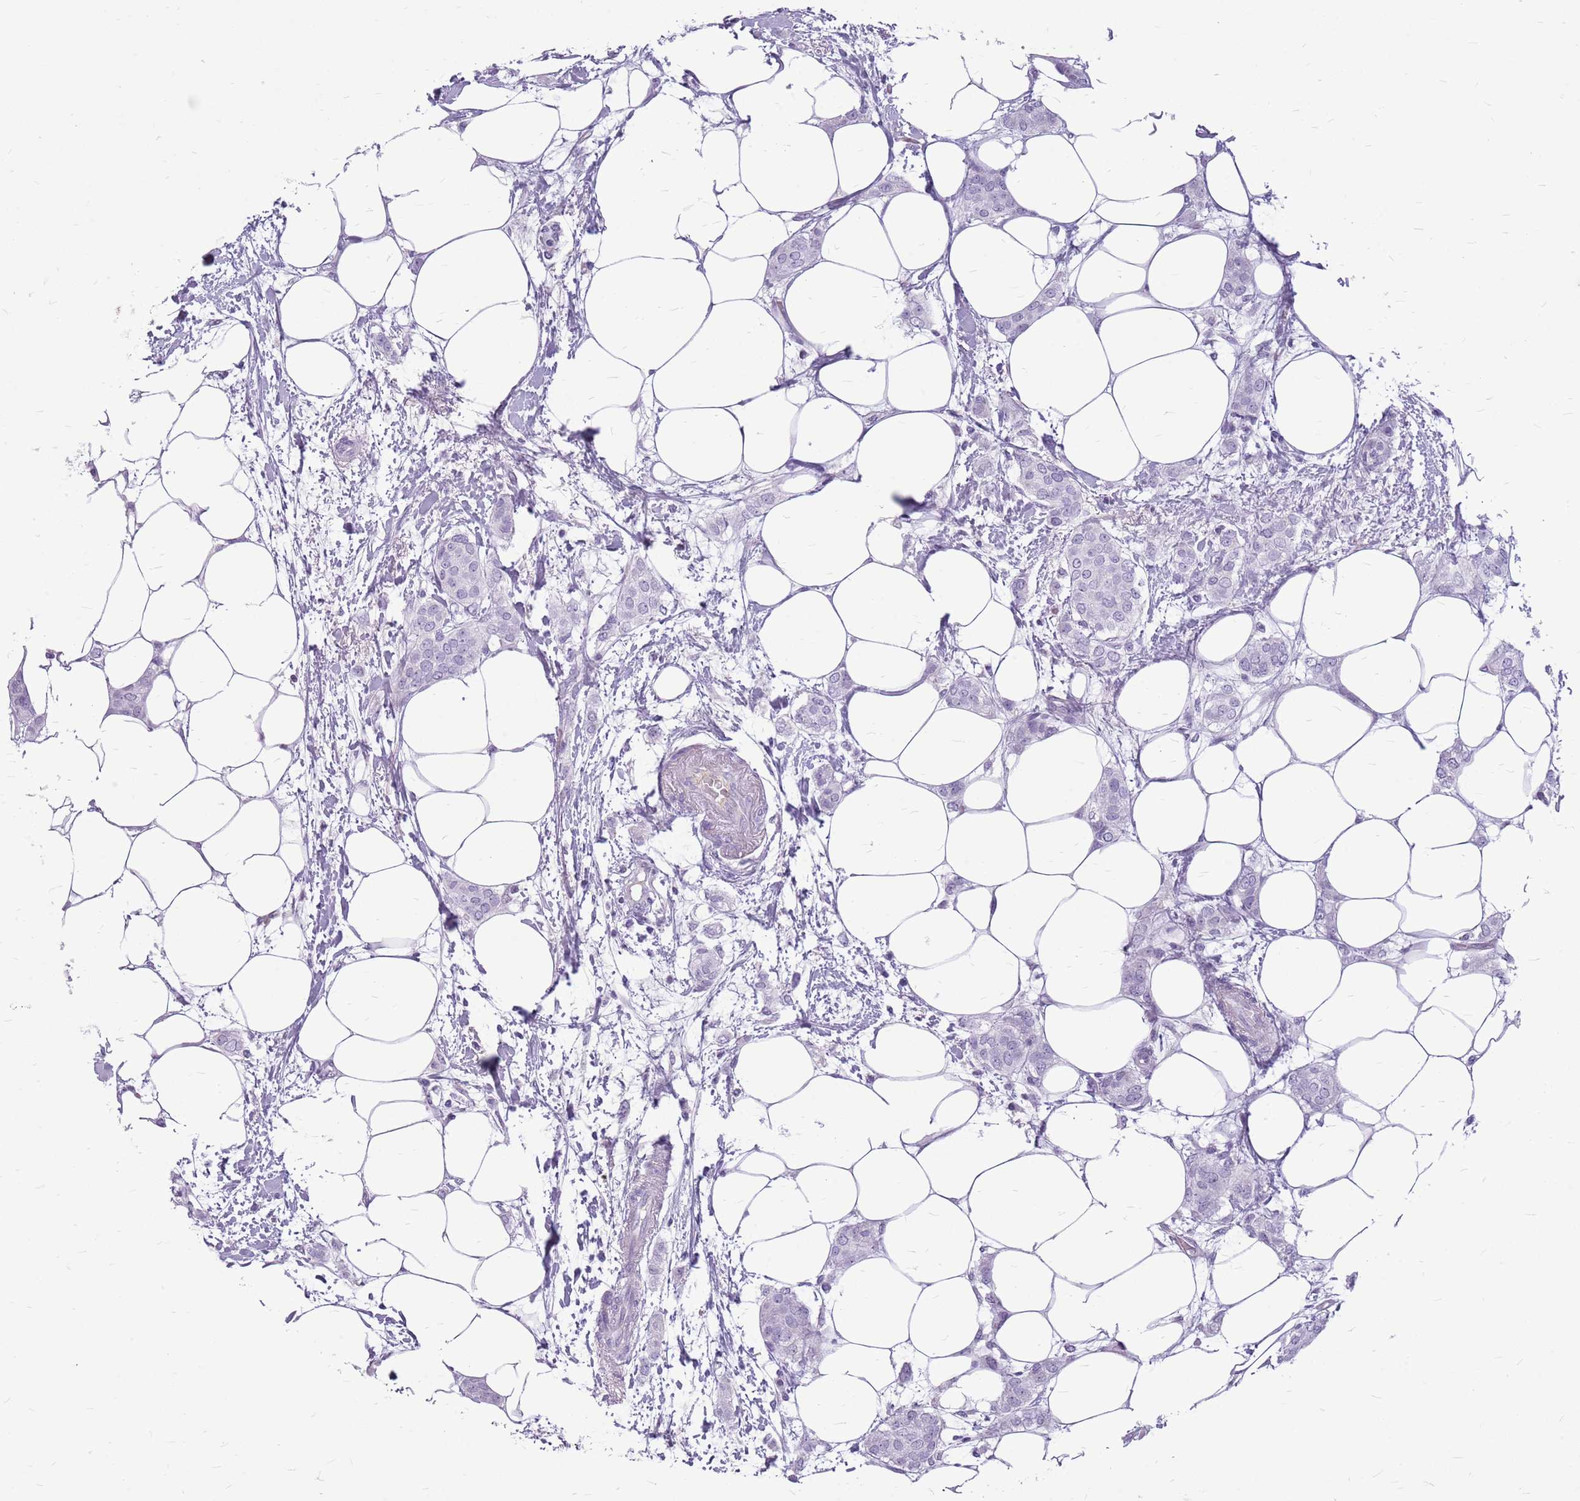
{"staining": {"intensity": "negative", "quantity": "none", "location": "none"}, "tissue": "breast cancer", "cell_type": "Tumor cells", "image_type": "cancer", "snomed": [{"axis": "morphology", "description": "Duct carcinoma"}, {"axis": "topography", "description": "Breast"}], "caption": "IHC of human breast infiltrating ductal carcinoma demonstrates no staining in tumor cells.", "gene": "ZNF425", "patient": {"sex": "female", "age": 72}}